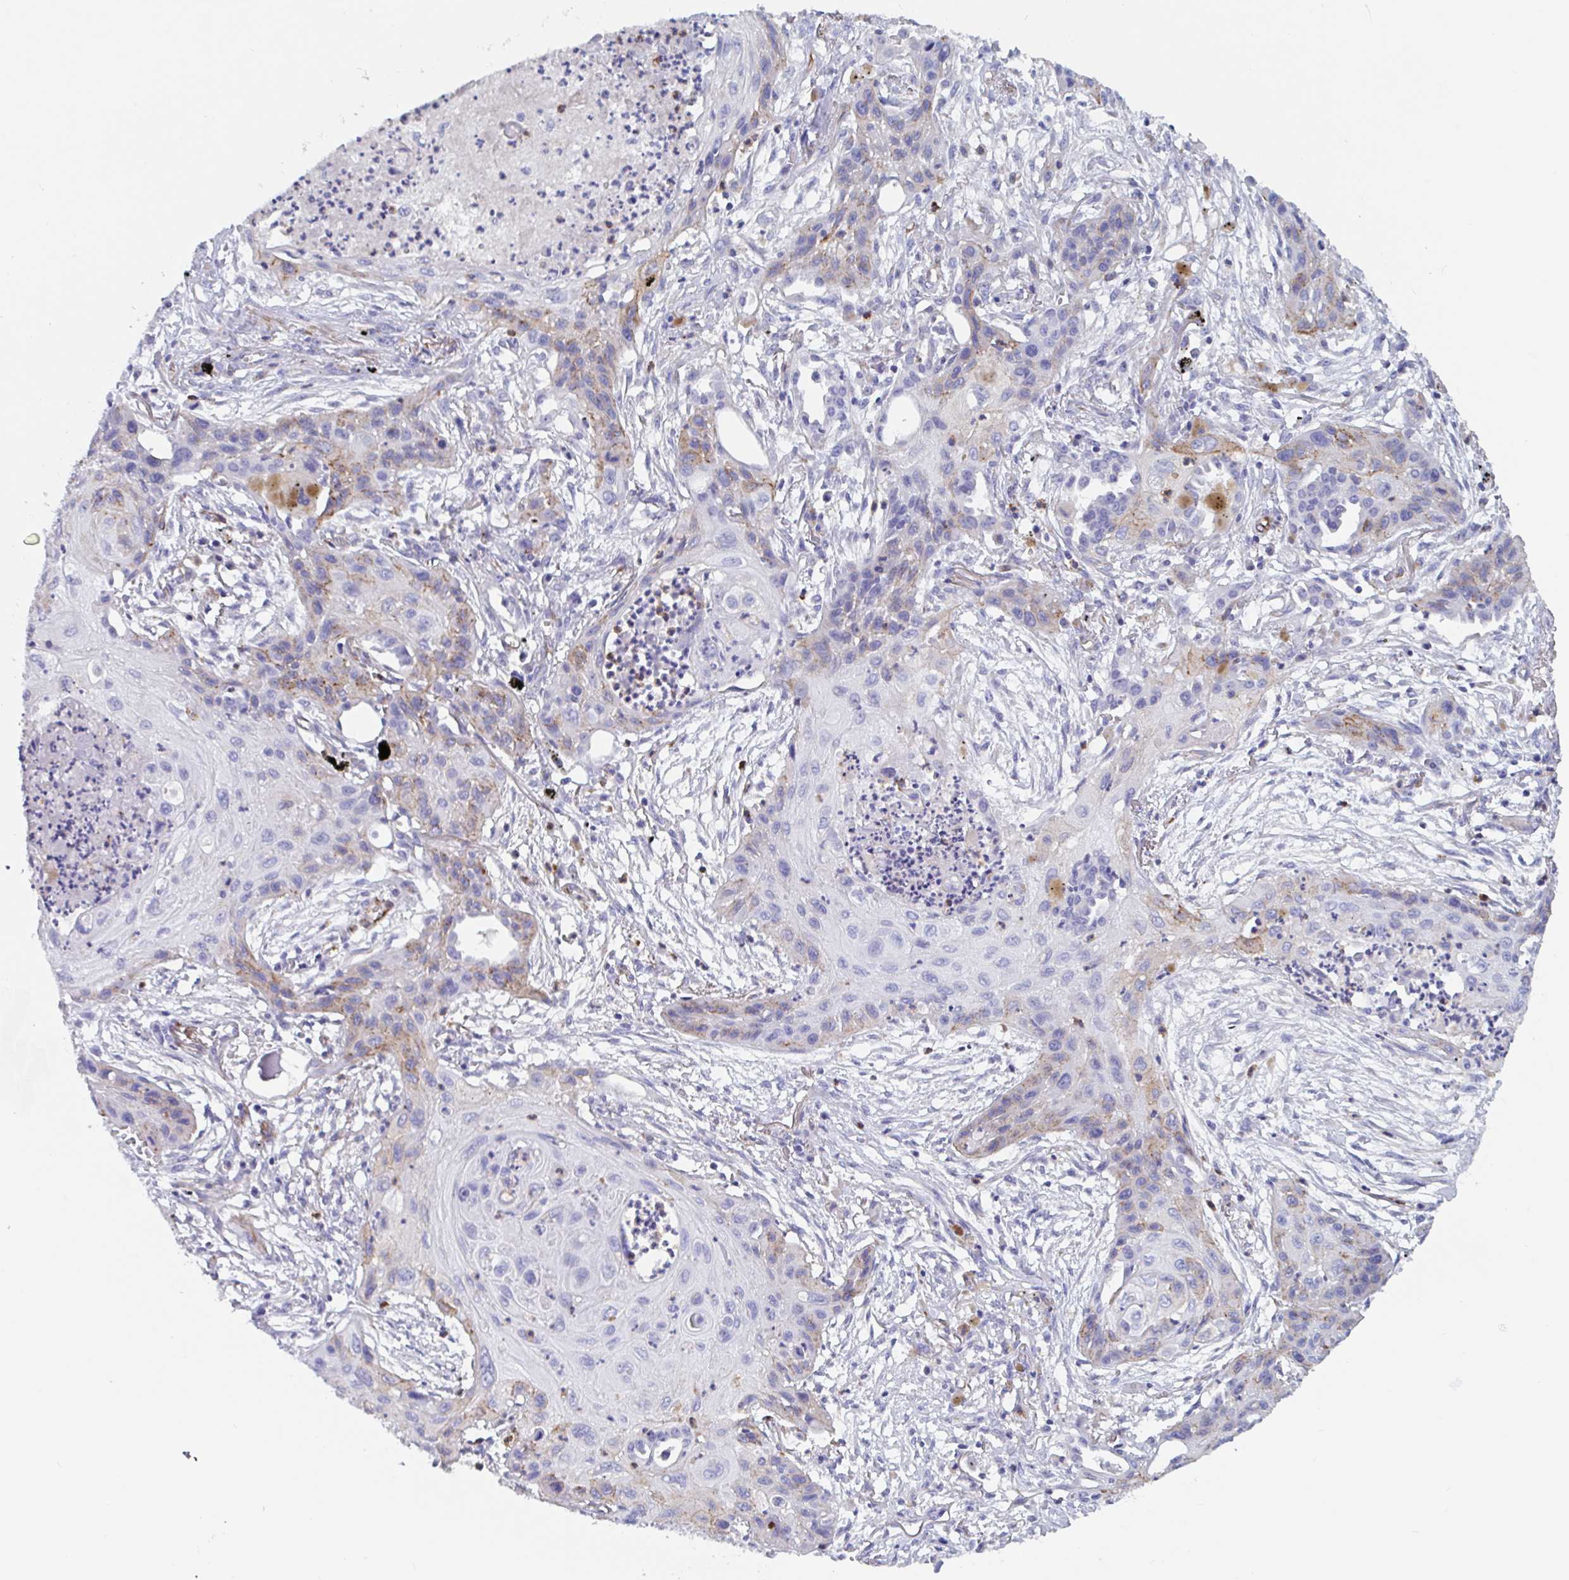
{"staining": {"intensity": "moderate", "quantity": "<25%", "location": "cytoplasmic/membranous"}, "tissue": "lung cancer", "cell_type": "Tumor cells", "image_type": "cancer", "snomed": [{"axis": "morphology", "description": "Squamous cell carcinoma, NOS"}, {"axis": "topography", "description": "Lung"}], "caption": "Lung squamous cell carcinoma stained for a protein displays moderate cytoplasmic/membranous positivity in tumor cells. The protein of interest is stained brown, and the nuclei are stained in blue (DAB (3,3'-diaminobenzidine) IHC with brightfield microscopy, high magnification).", "gene": "ZNHIT2", "patient": {"sex": "male", "age": 71}}